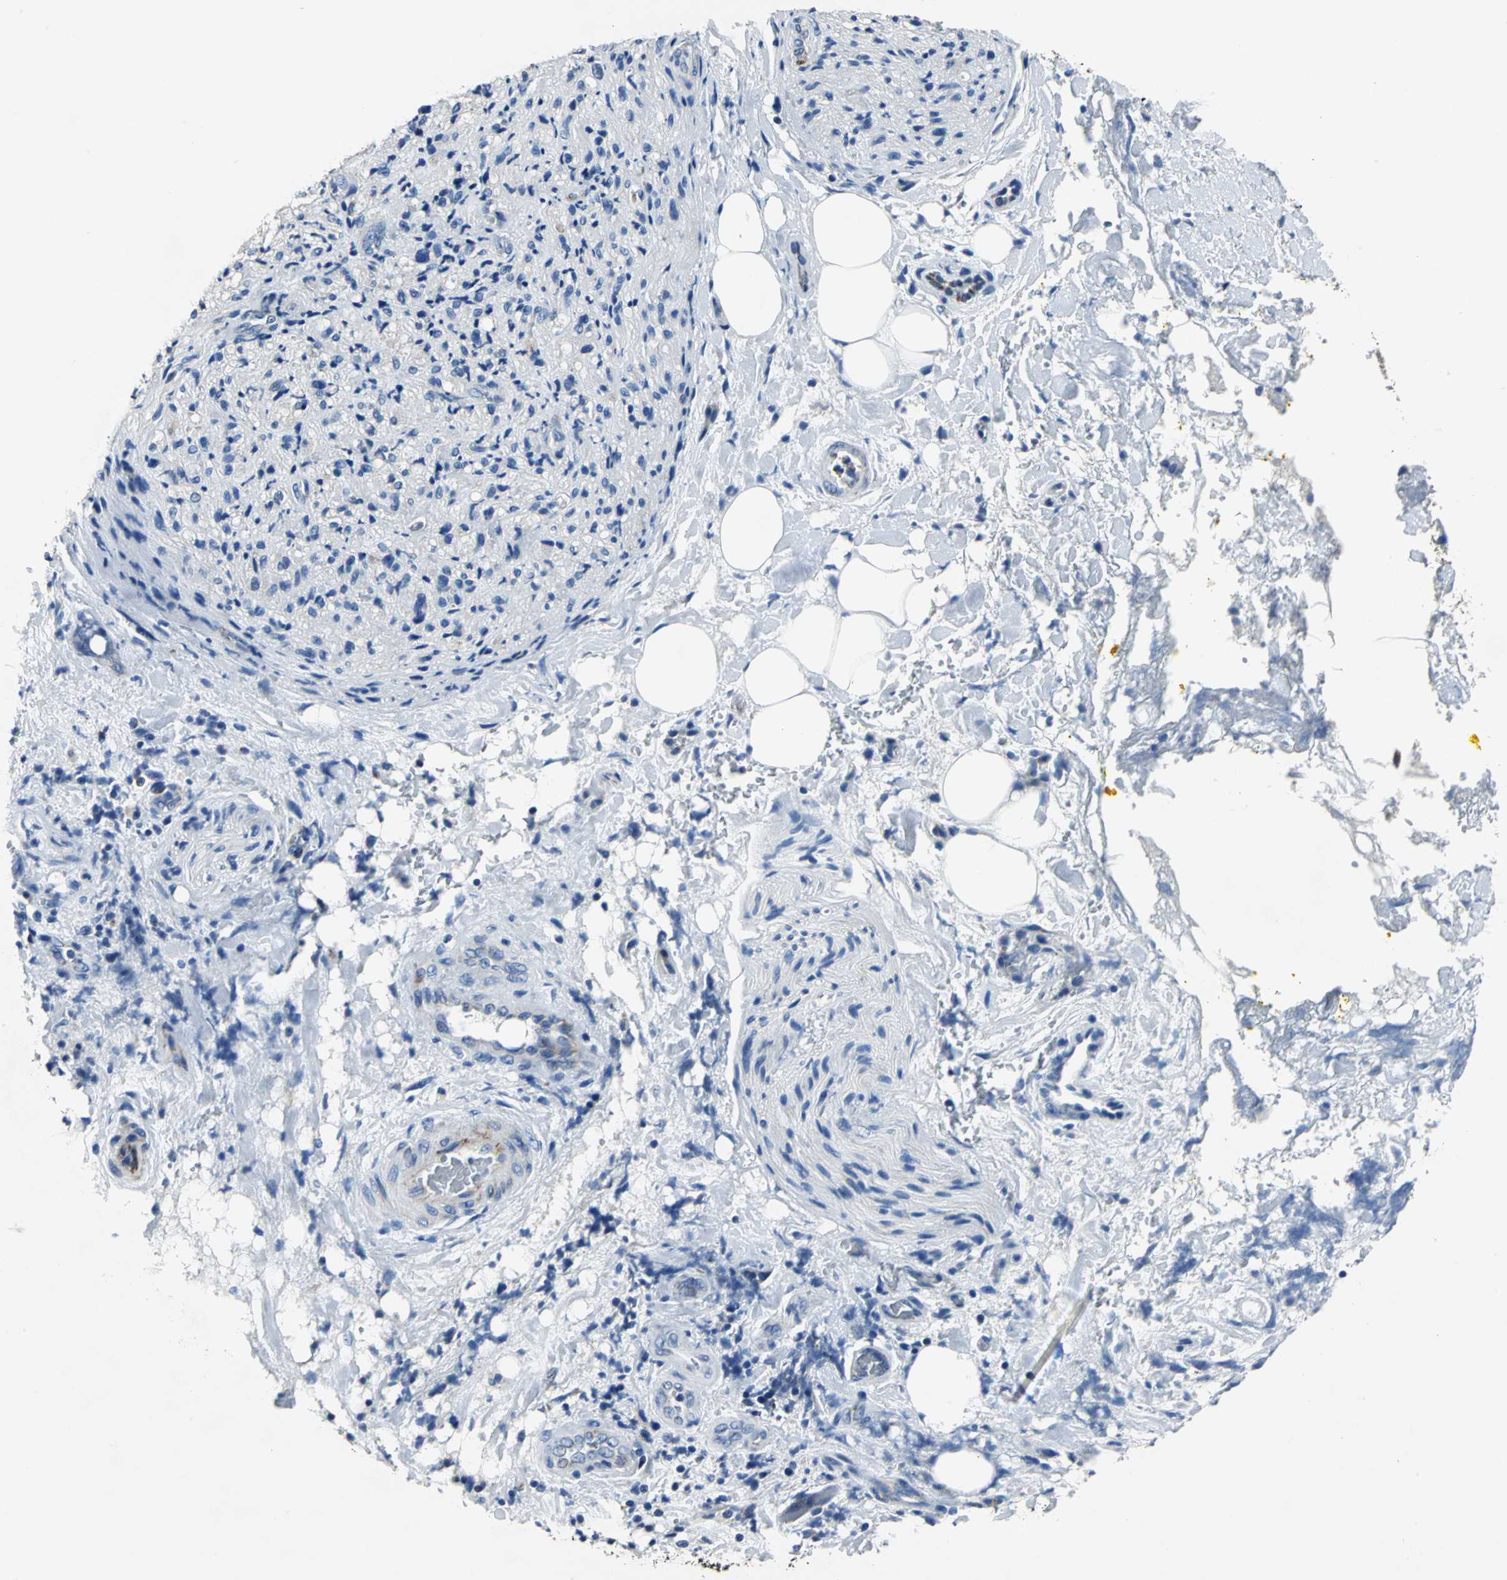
{"staining": {"intensity": "weak", "quantity": "<25%", "location": "cytoplasmic/membranous"}, "tissue": "pancreatic cancer", "cell_type": "Tumor cells", "image_type": "cancer", "snomed": [{"axis": "morphology", "description": "Adenocarcinoma, NOS"}, {"axis": "topography", "description": "Pancreas"}], "caption": "The photomicrograph demonstrates no significant expression in tumor cells of pancreatic cancer (adenocarcinoma).", "gene": "IFI6", "patient": {"sex": "male", "age": 70}}